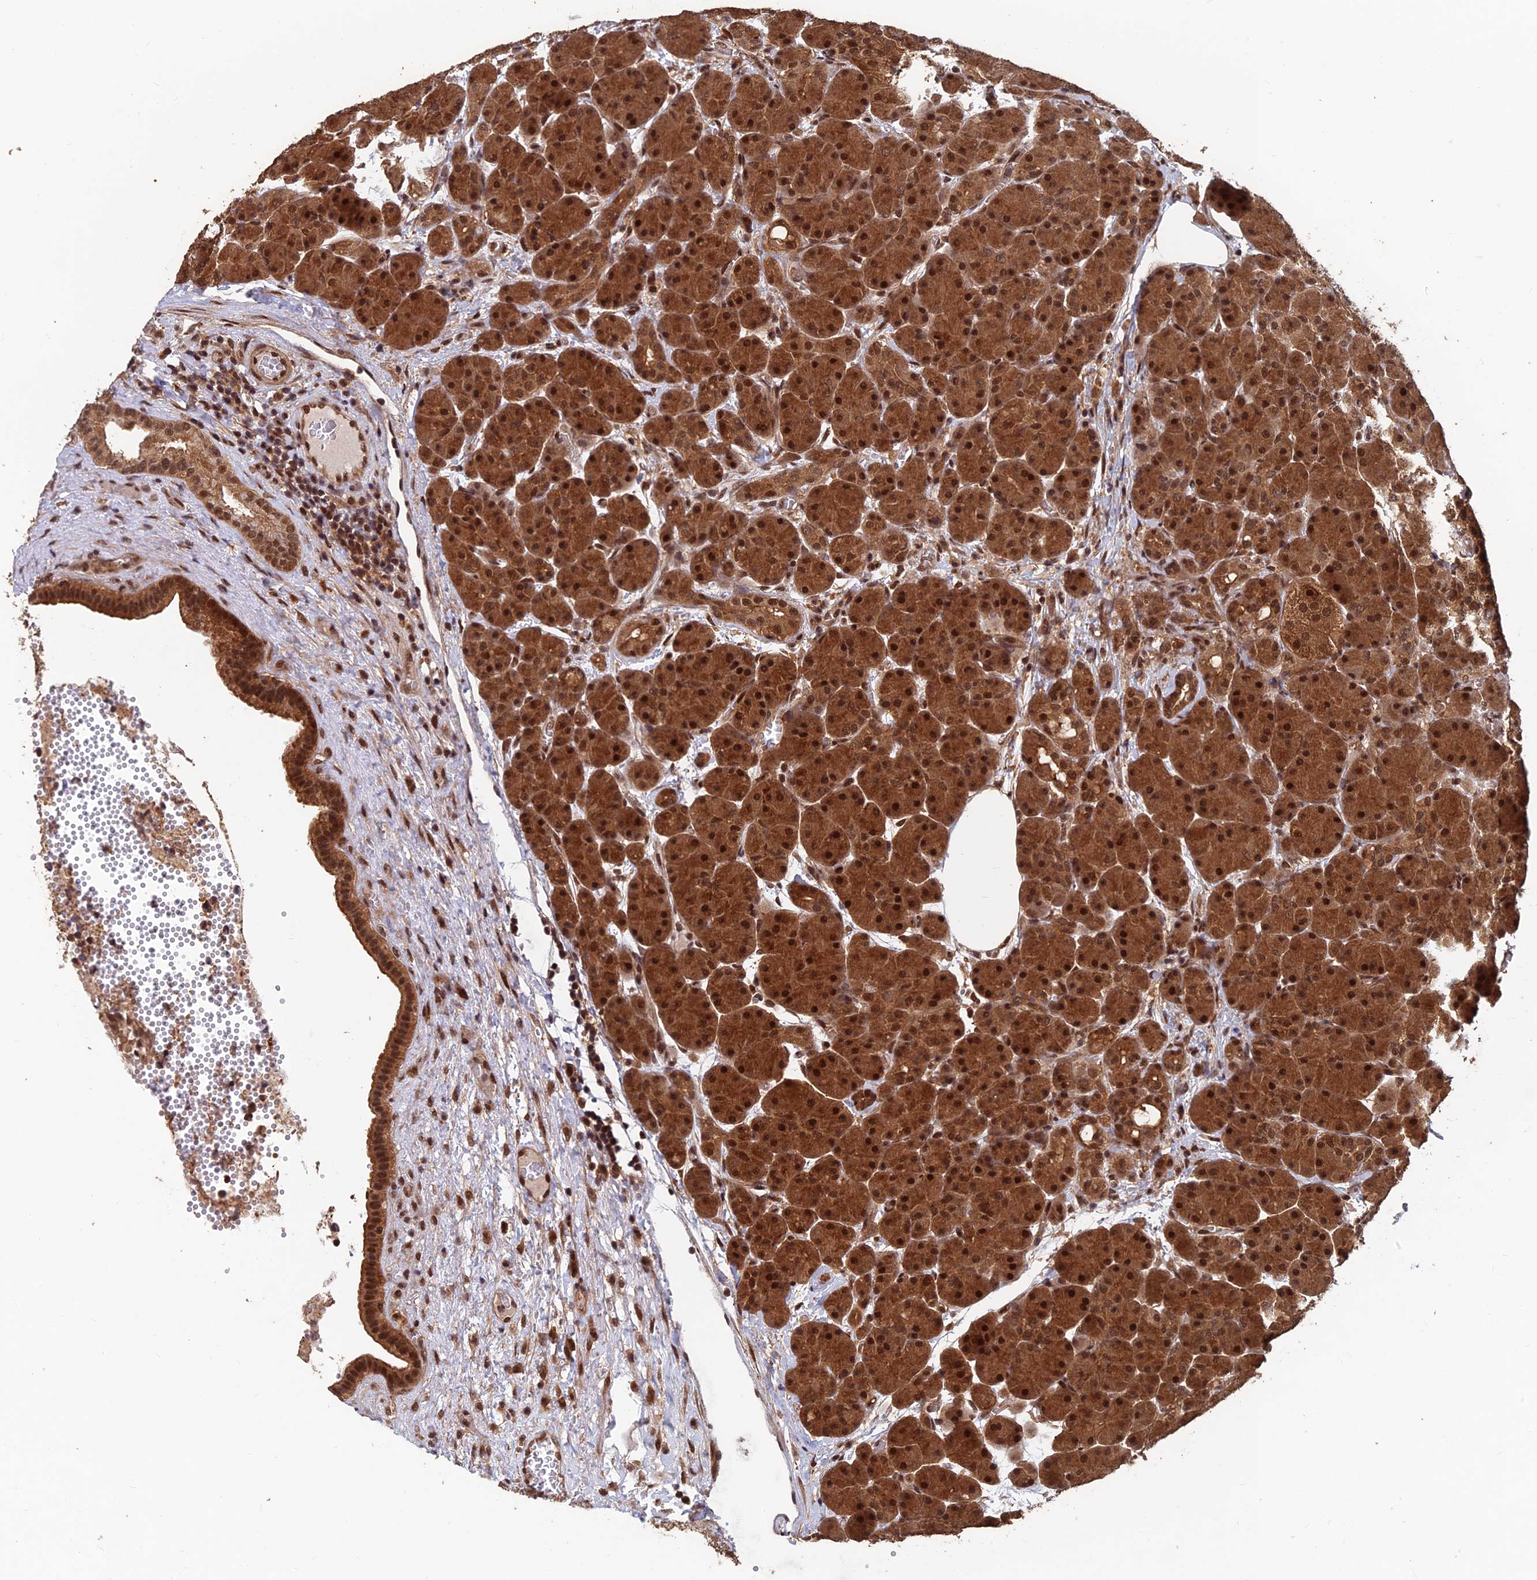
{"staining": {"intensity": "strong", "quantity": ">75%", "location": "cytoplasmic/membranous,nuclear"}, "tissue": "pancreas", "cell_type": "Exocrine glandular cells", "image_type": "normal", "snomed": [{"axis": "morphology", "description": "Normal tissue, NOS"}, {"axis": "topography", "description": "Pancreas"}], "caption": "Immunohistochemistry histopathology image of benign pancreas stained for a protein (brown), which reveals high levels of strong cytoplasmic/membranous,nuclear expression in about >75% of exocrine glandular cells.", "gene": "FAM53C", "patient": {"sex": "male", "age": 63}}